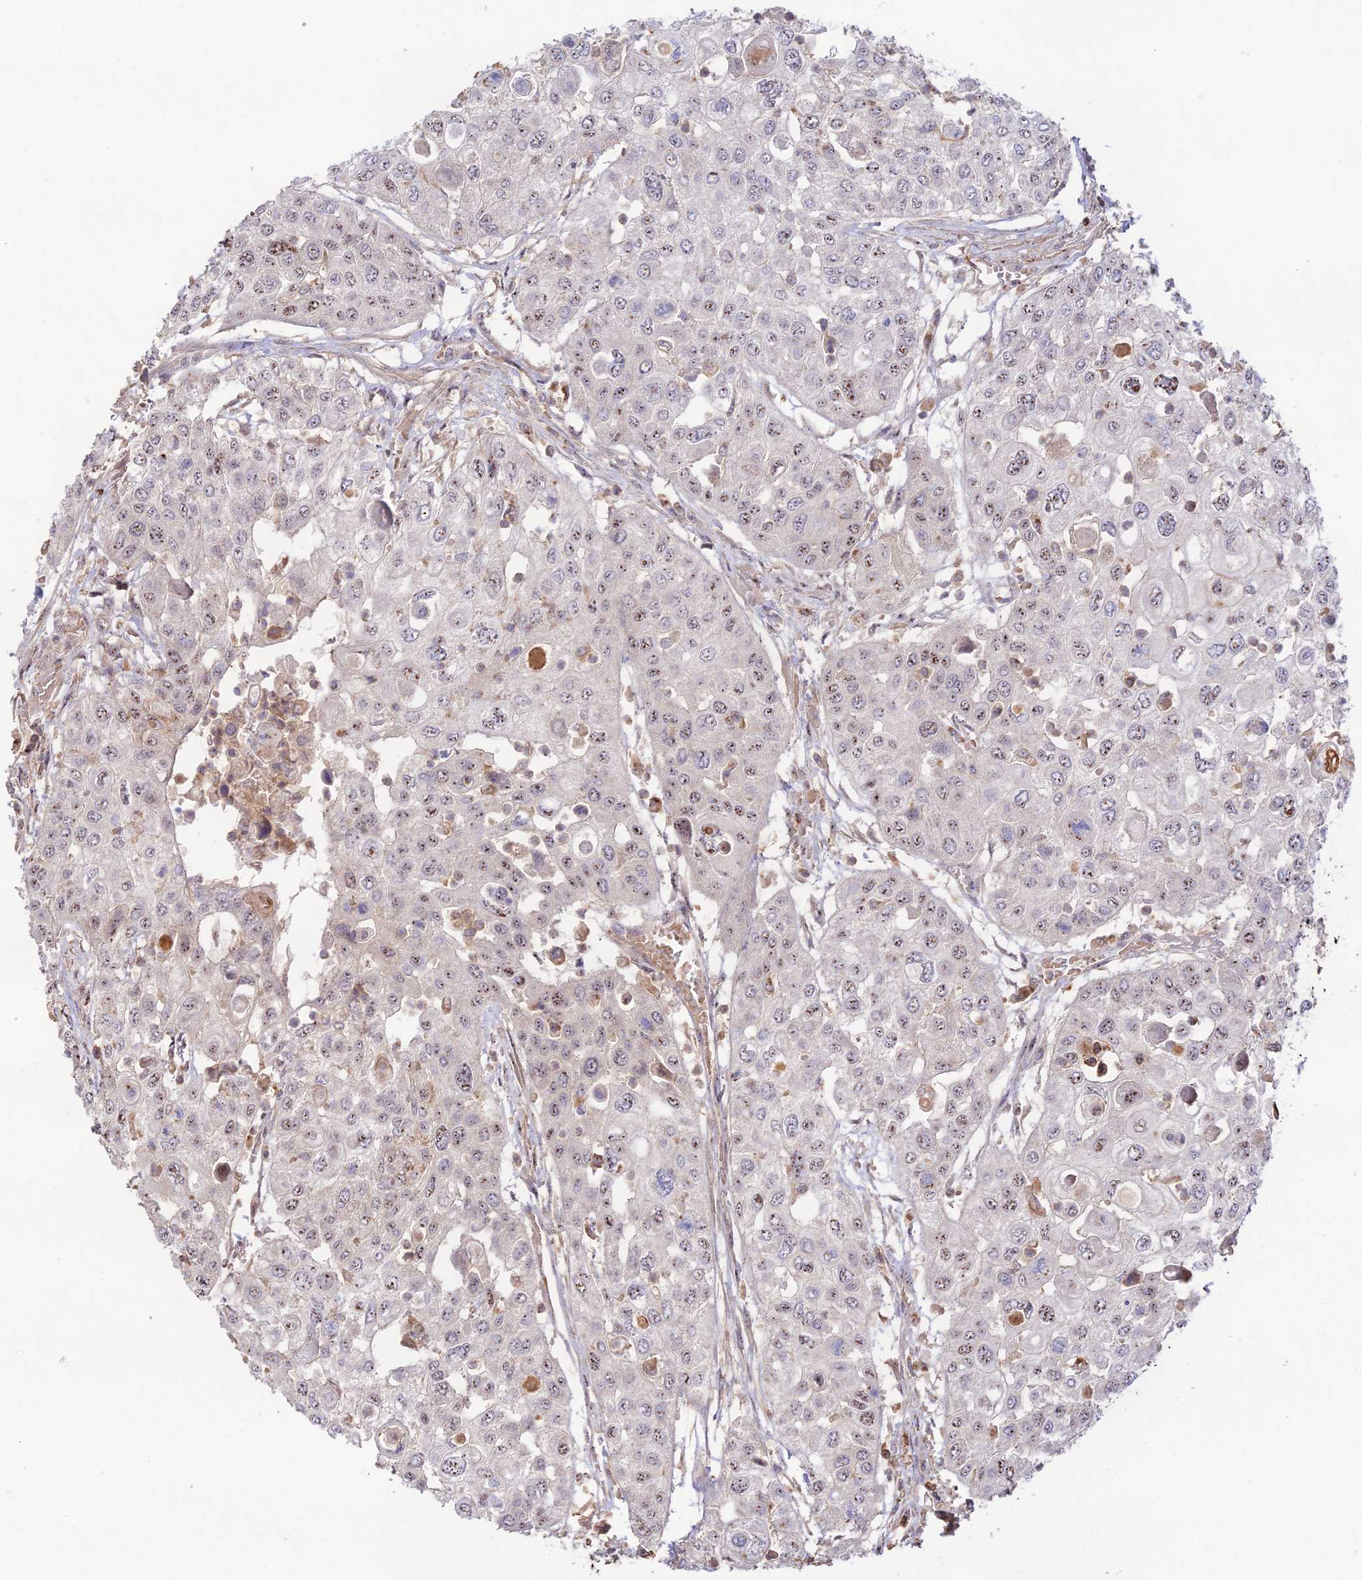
{"staining": {"intensity": "moderate", "quantity": "25%-75%", "location": "nuclear"}, "tissue": "urothelial cancer", "cell_type": "Tumor cells", "image_type": "cancer", "snomed": [{"axis": "morphology", "description": "Urothelial carcinoma, High grade"}, {"axis": "topography", "description": "Urinary bladder"}], "caption": "Immunohistochemistry (IHC) photomicrograph of urothelial cancer stained for a protein (brown), which displays medium levels of moderate nuclear expression in about 25%-75% of tumor cells.", "gene": "CLCF1", "patient": {"sex": "female", "age": 79}}